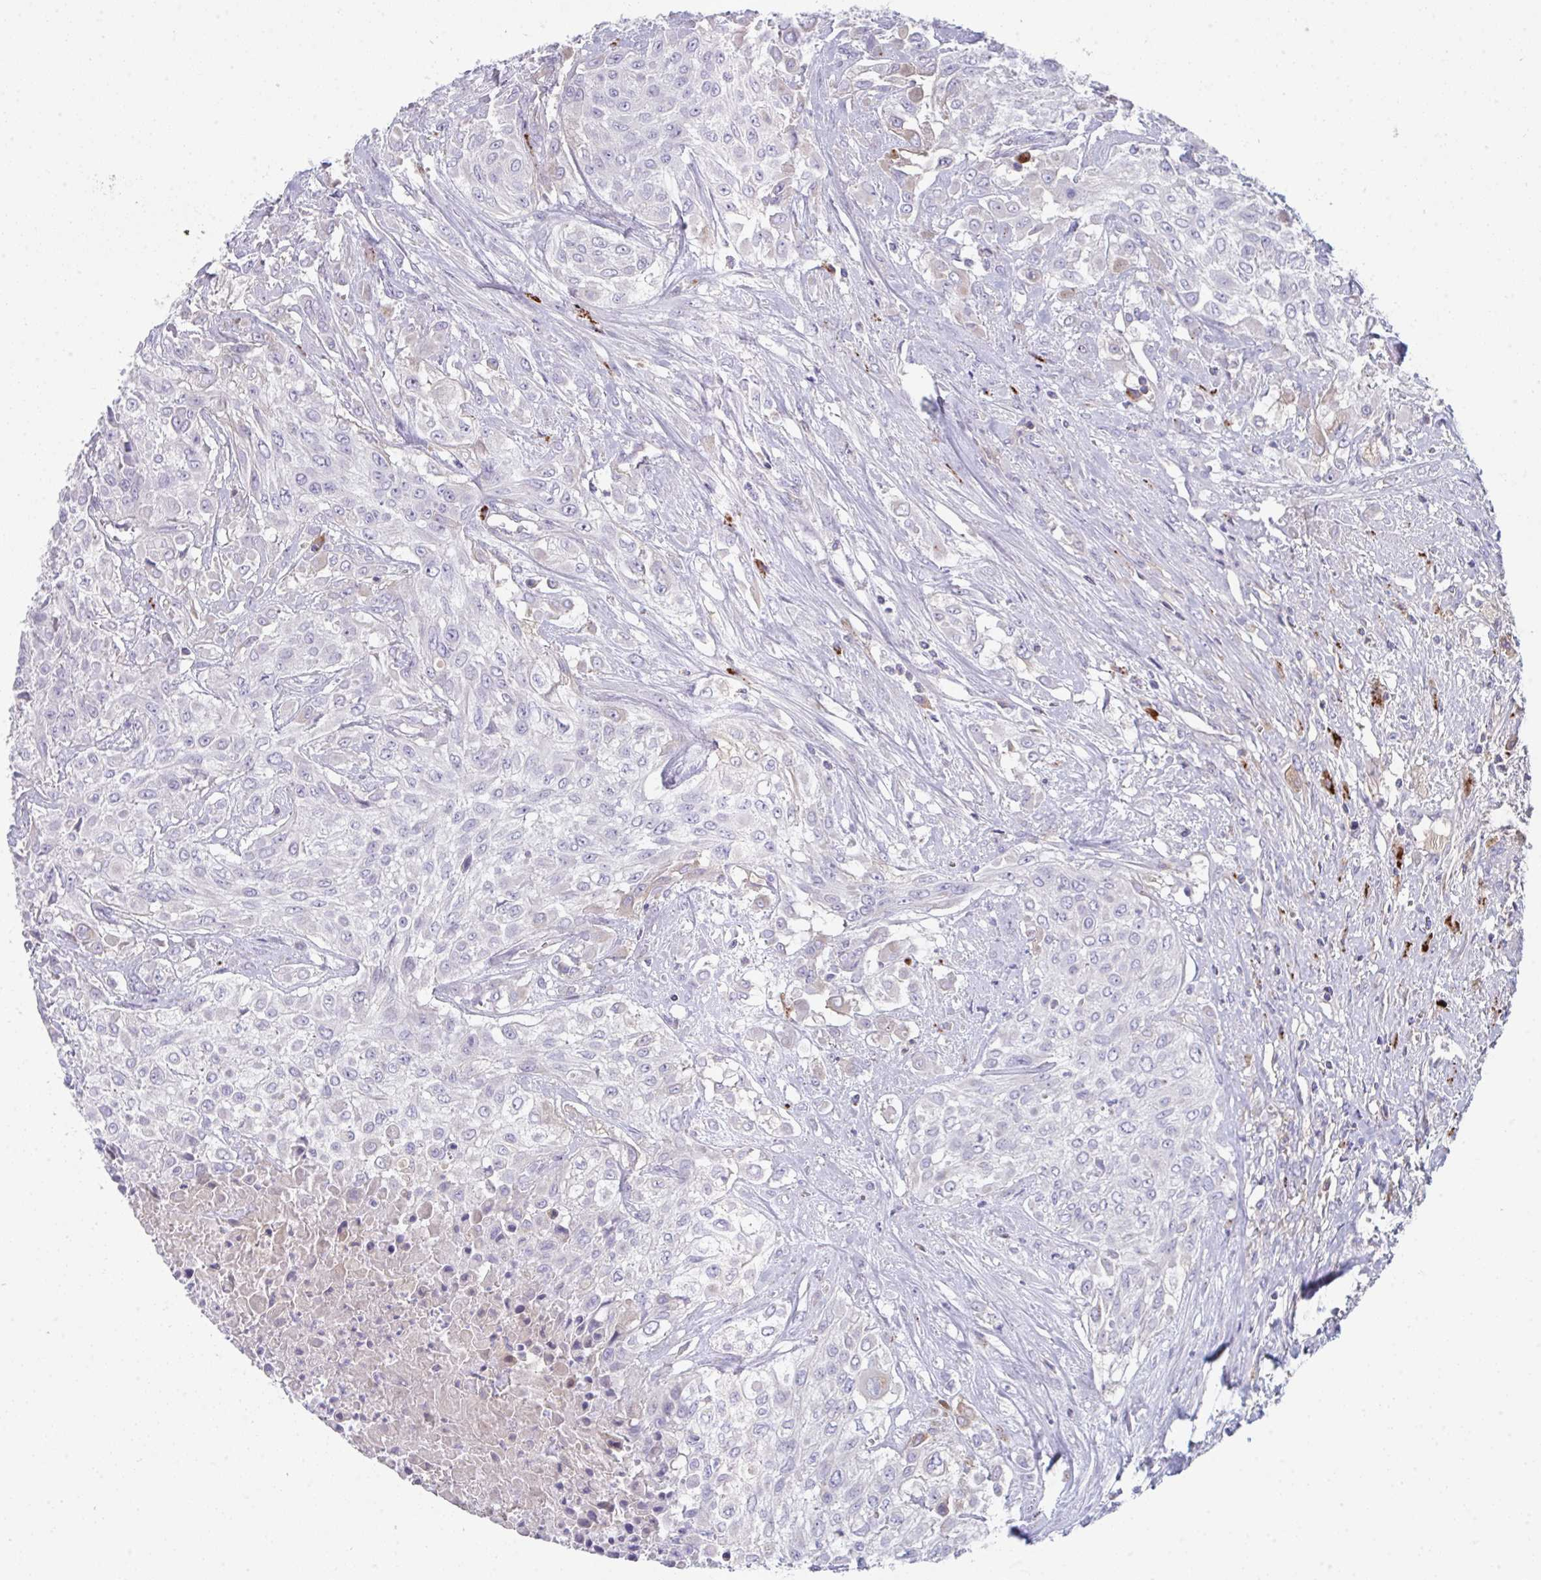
{"staining": {"intensity": "negative", "quantity": "none", "location": "none"}, "tissue": "urothelial cancer", "cell_type": "Tumor cells", "image_type": "cancer", "snomed": [{"axis": "morphology", "description": "Urothelial carcinoma, High grade"}, {"axis": "topography", "description": "Urinary bladder"}], "caption": "Human urothelial carcinoma (high-grade) stained for a protein using immunohistochemistry (IHC) displays no expression in tumor cells.", "gene": "HGFAC", "patient": {"sex": "male", "age": 57}}